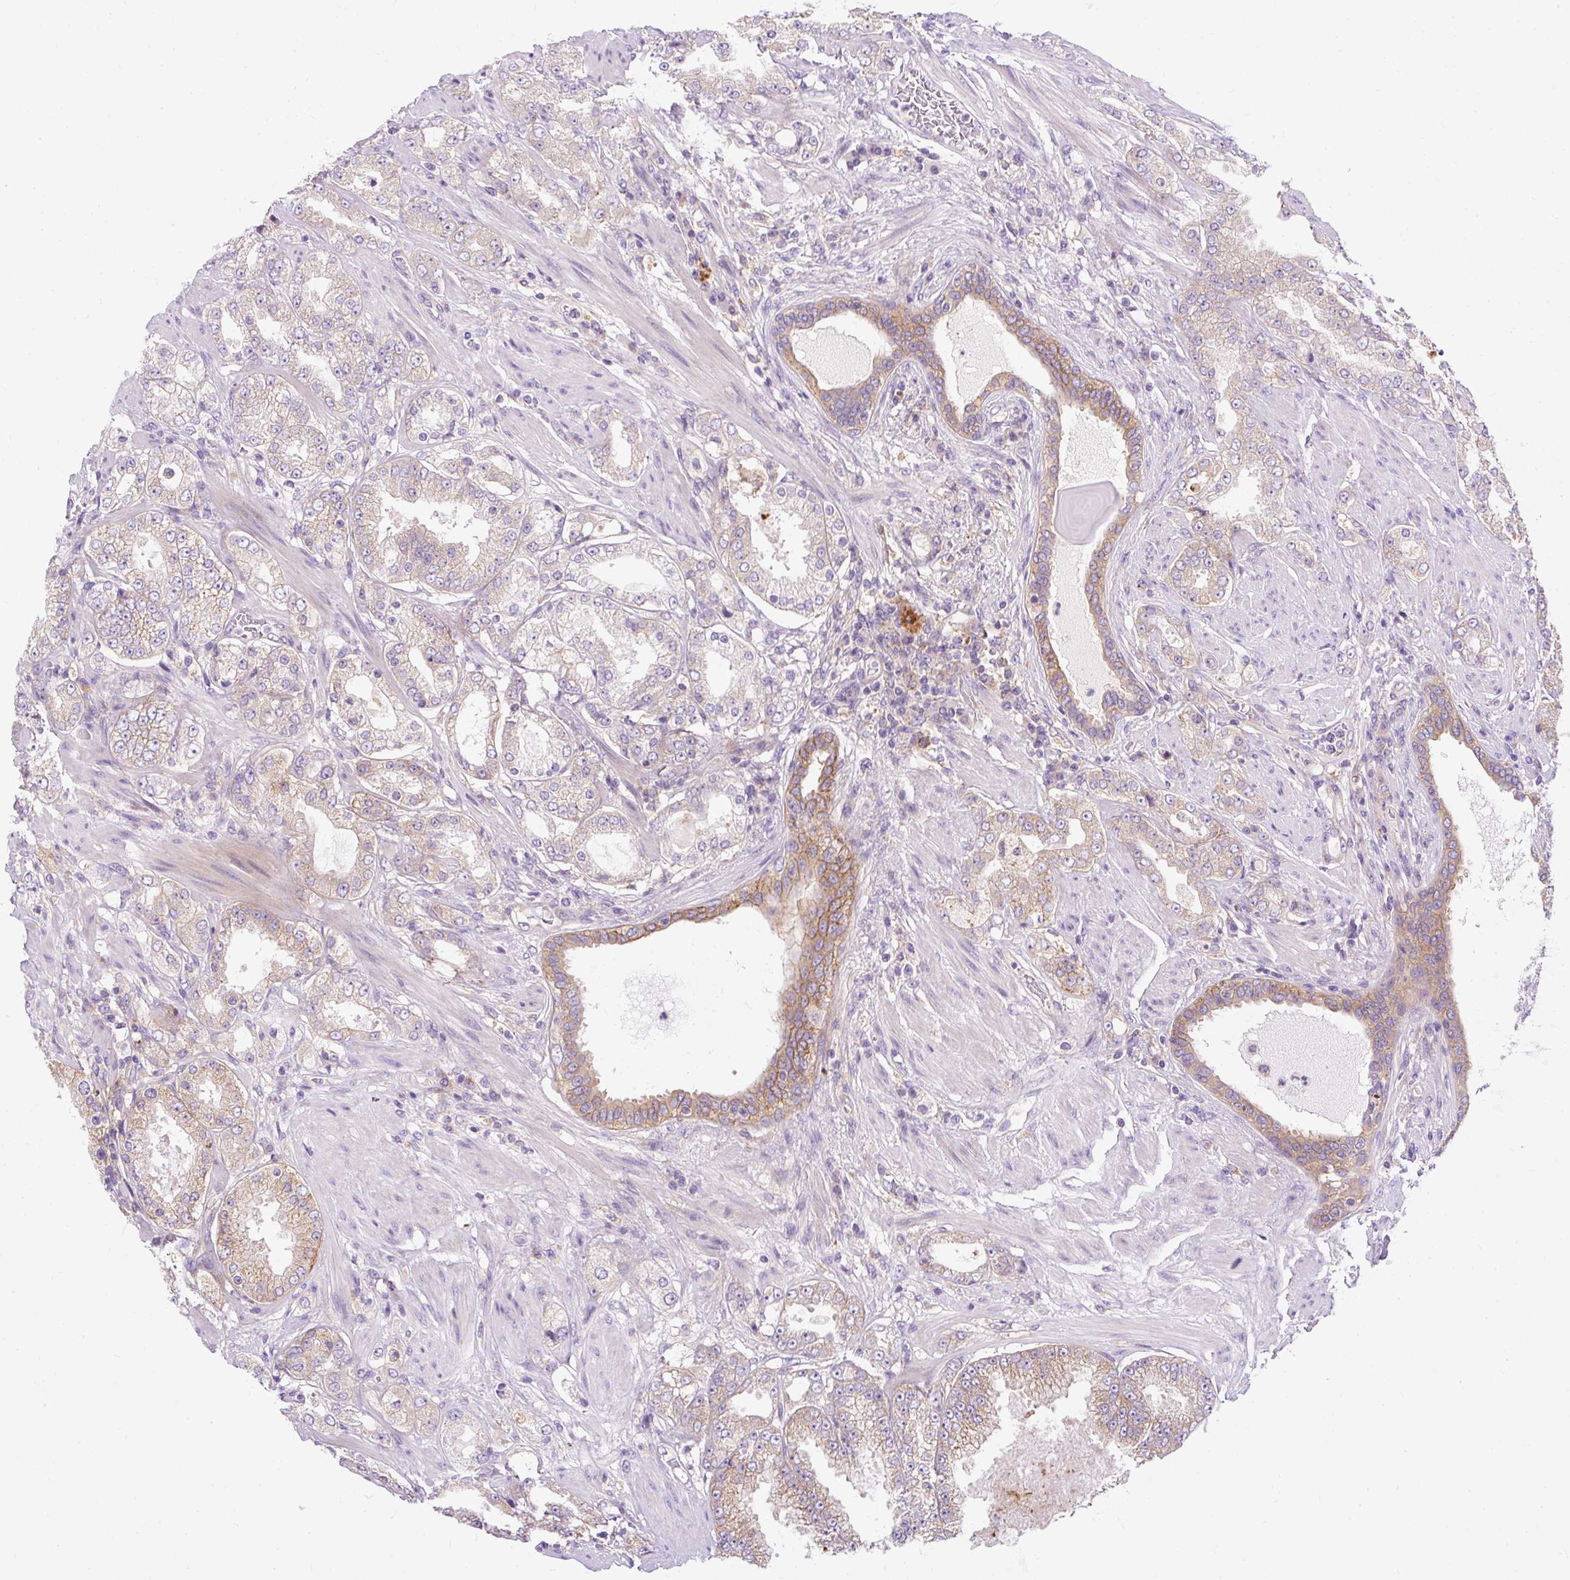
{"staining": {"intensity": "weak", "quantity": "25%-75%", "location": "cytoplasmic/membranous"}, "tissue": "prostate cancer", "cell_type": "Tumor cells", "image_type": "cancer", "snomed": [{"axis": "morphology", "description": "Adenocarcinoma, High grade"}, {"axis": "topography", "description": "Prostate"}], "caption": "Immunohistochemistry (DAB (3,3'-diaminobenzidine)) staining of human prostate cancer demonstrates weak cytoplasmic/membranous protein expression in approximately 25%-75% of tumor cells.", "gene": "OR4K15", "patient": {"sex": "male", "age": 68}}